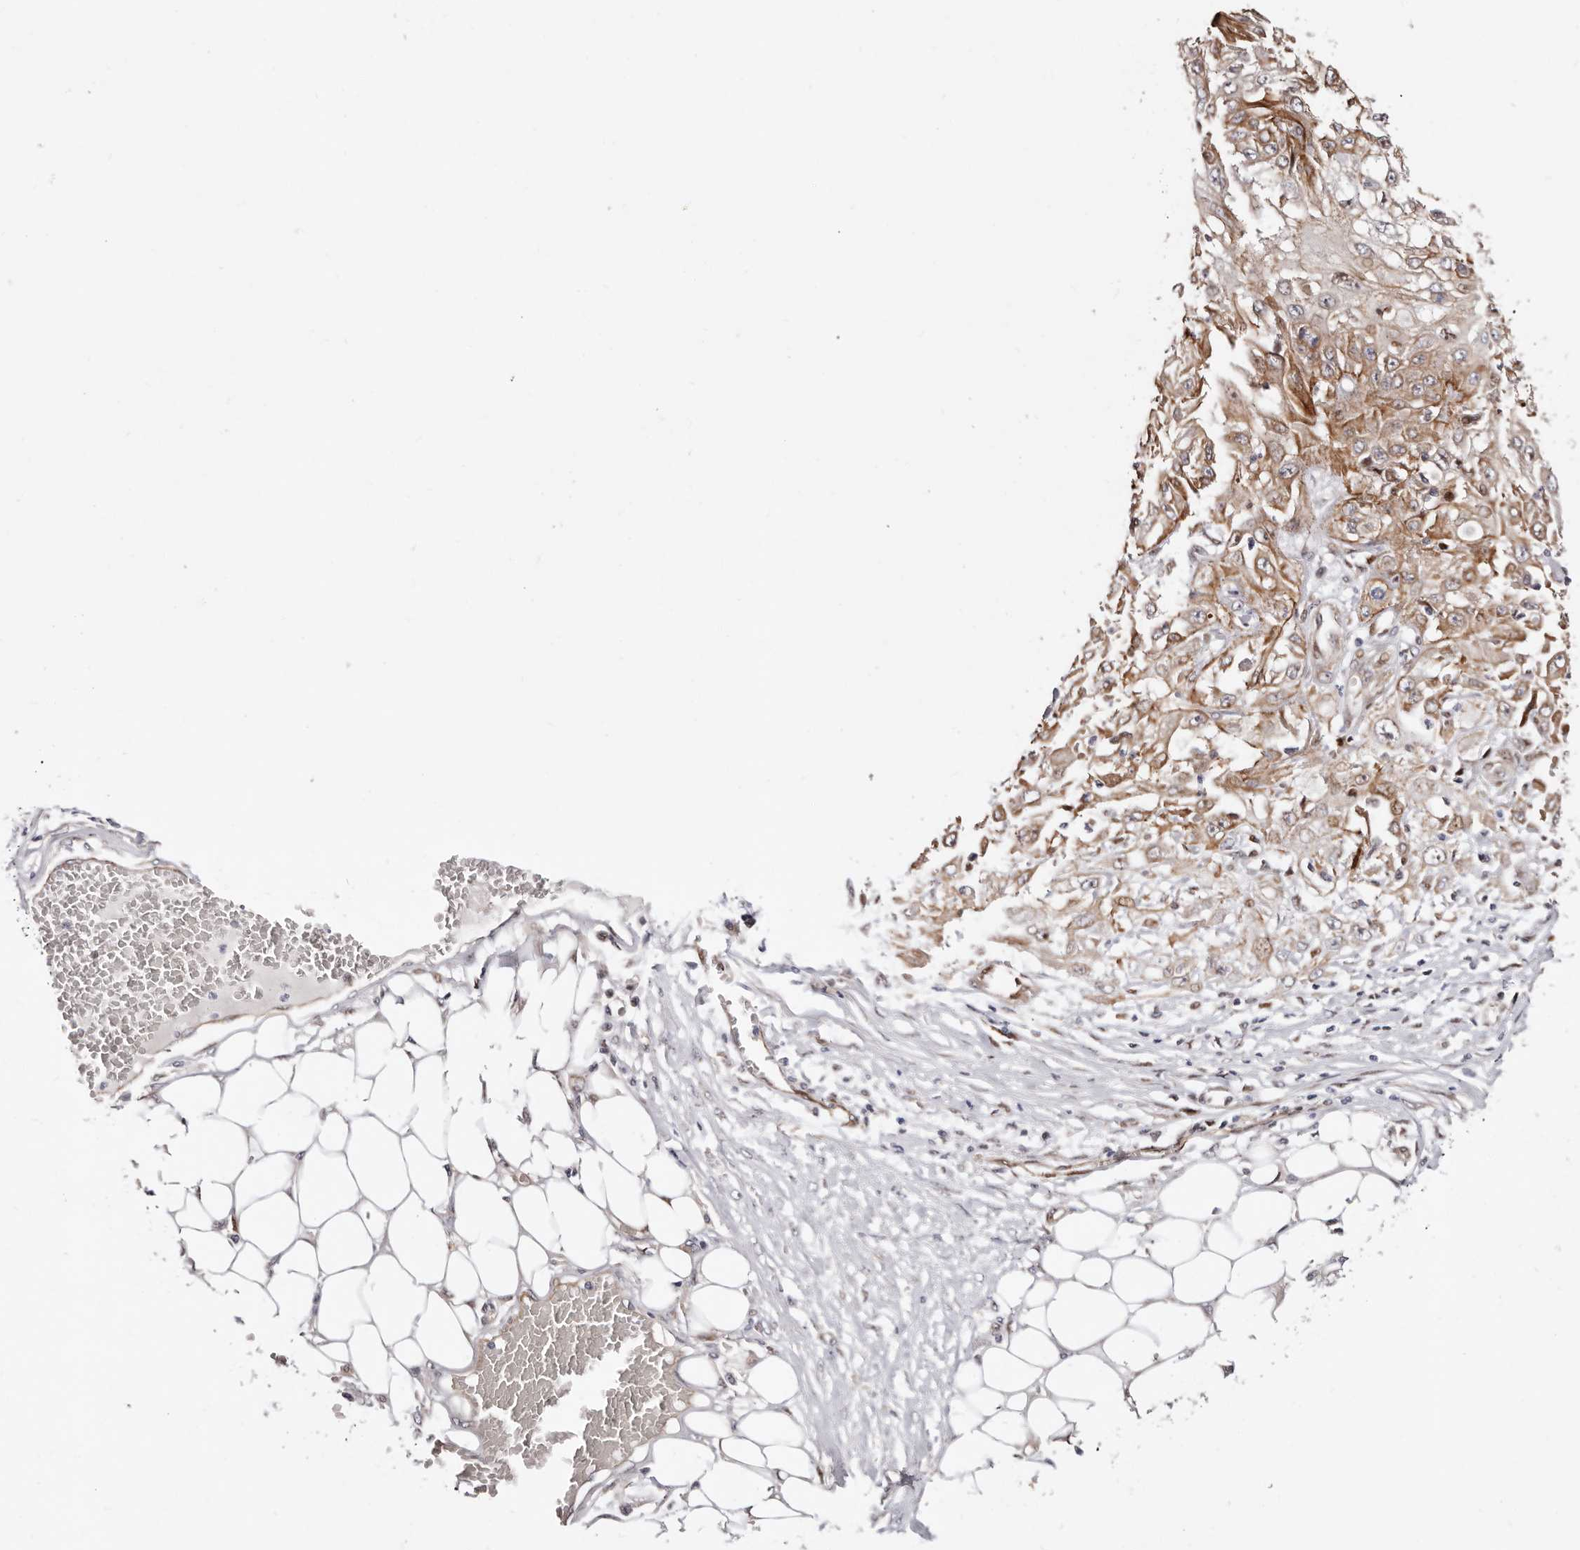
{"staining": {"intensity": "moderate", "quantity": "25%-75%", "location": "cytoplasmic/membranous"}, "tissue": "skin cancer", "cell_type": "Tumor cells", "image_type": "cancer", "snomed": [{"axis": "morphology", "description": "Squamous cell carcinoma, NOS"}, {"axis": "morphology", "description": "Squamous cell carcinoma, metastatic, NOS"}, {"axis": "topography", "description": "Skin"}, {"axis": "topography", "description": "Lymph node"}], "caption": "An image showing moderate cytoplasmic/membranous positivity in approximately 25%-75% of tumor cells in skin cancer, as visualized by brown immunohistochemical staining.", "gene": "EPHX3", "patient": {"sex": "male", "age": 75}}